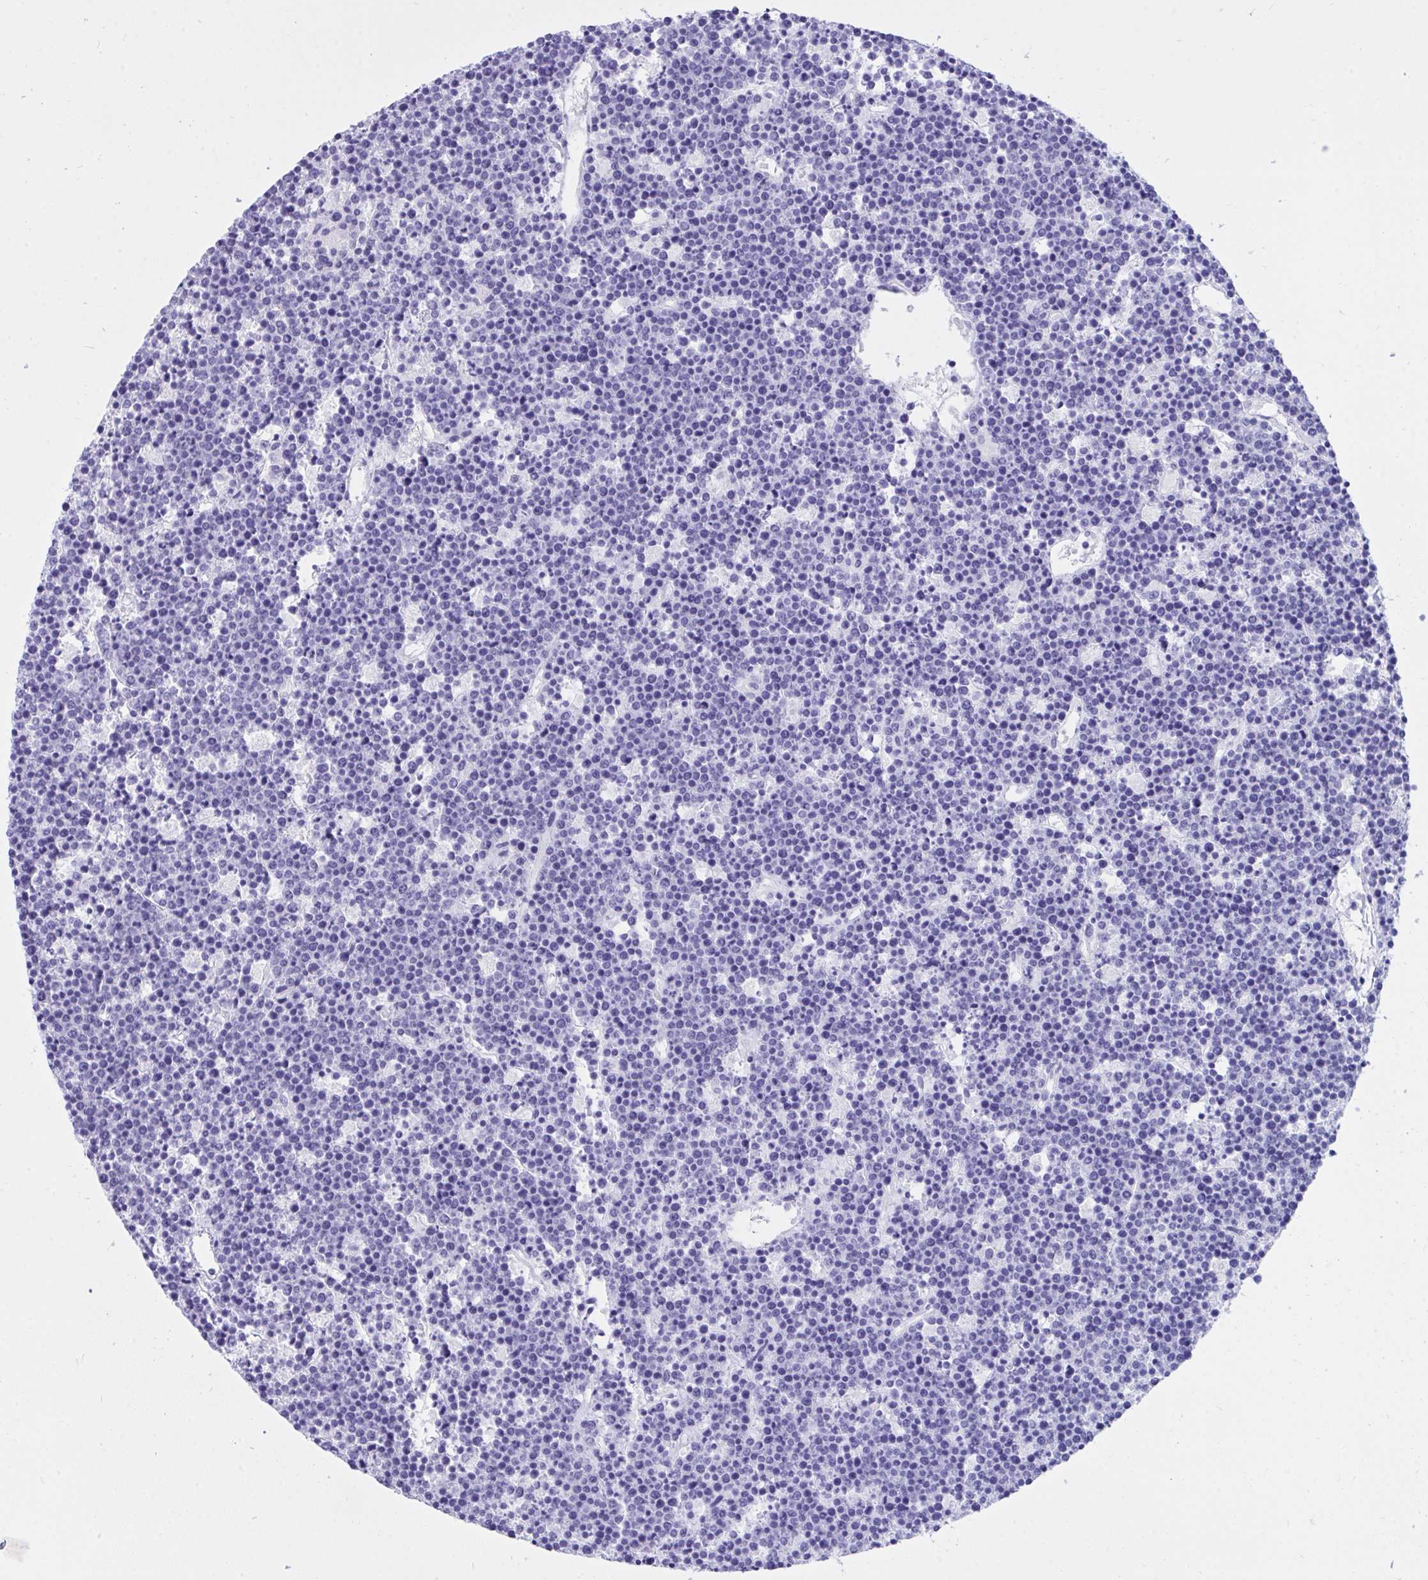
{"staining": {"intensity": "negative", "quantity": "none", "location": "none"}, "tissue": "lymphoma", "cell_type": "Tumor cells", "image_type": "cancer", "snomed": [{"axis": "morphology", "description": "Malignant lymphoma, non-Hodgkin's type, High grade"}, {"axis": "topography", "description": "Ovary"}], "caption": "Immunohistochemistry (IHC) histopathology image of human lymphoma stained for a protein (brown), which reveals no staining in tumor cells.", "gene": "TLN2", "patient": {"sex": "female", "age": 56}}